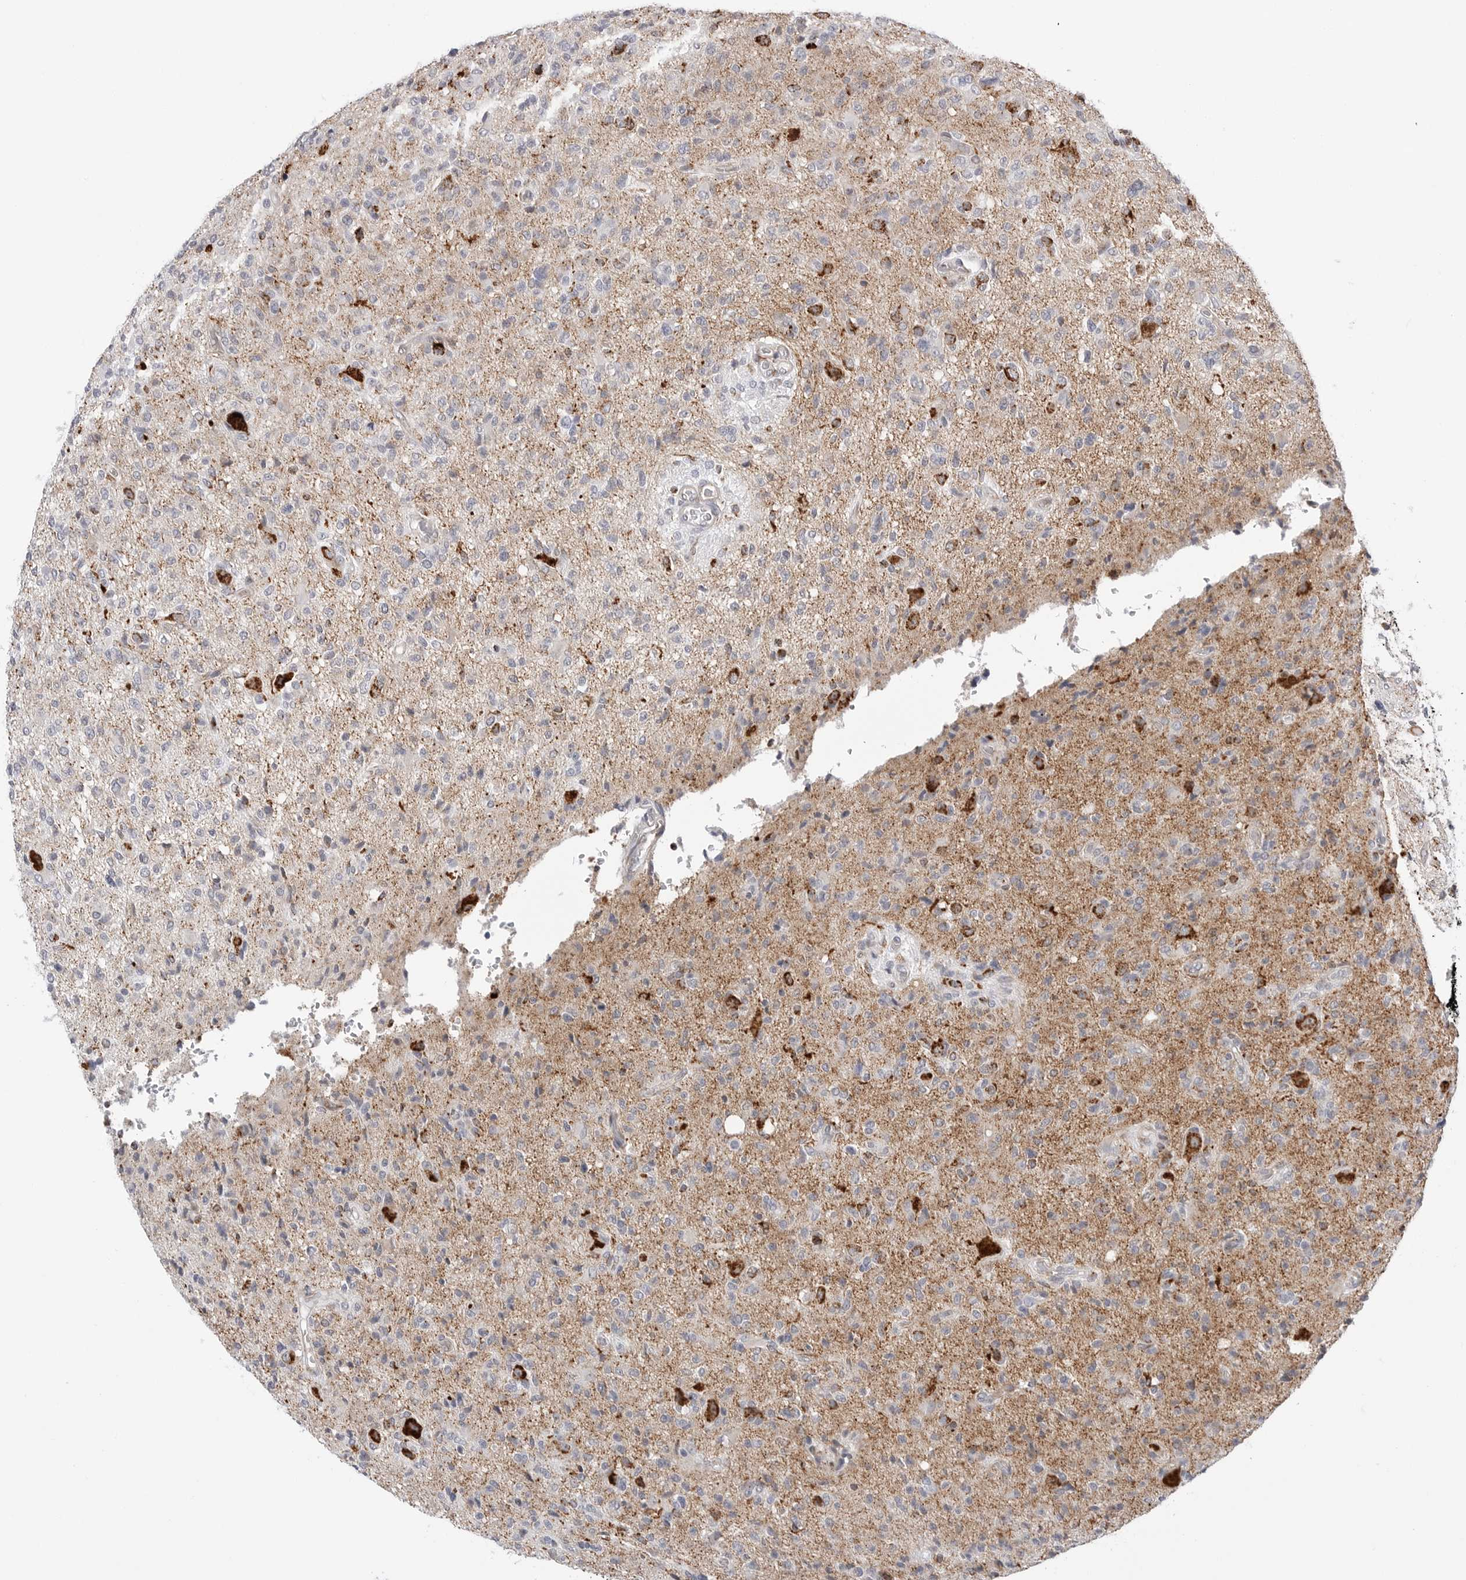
{"staining": {"intensity": "weak", "quantity": "<25%", "location": "cytoplasmic/membranous"}, "tissue": "glioma", "cell_type": "Tumor cells", "image_type": "cancer", "snomed": [{"axis": "morphology", "description": "Glioma, malignant, High grade"}, {"axis": "topography", "description": "Brain"}], "caption": "IHC image of malignant high-grade glioma stained for a protein (brown), which displays no expression in tumor cells.", "gene": "ATP5IF1", "patient": {"sex": "female", "age": 57}}